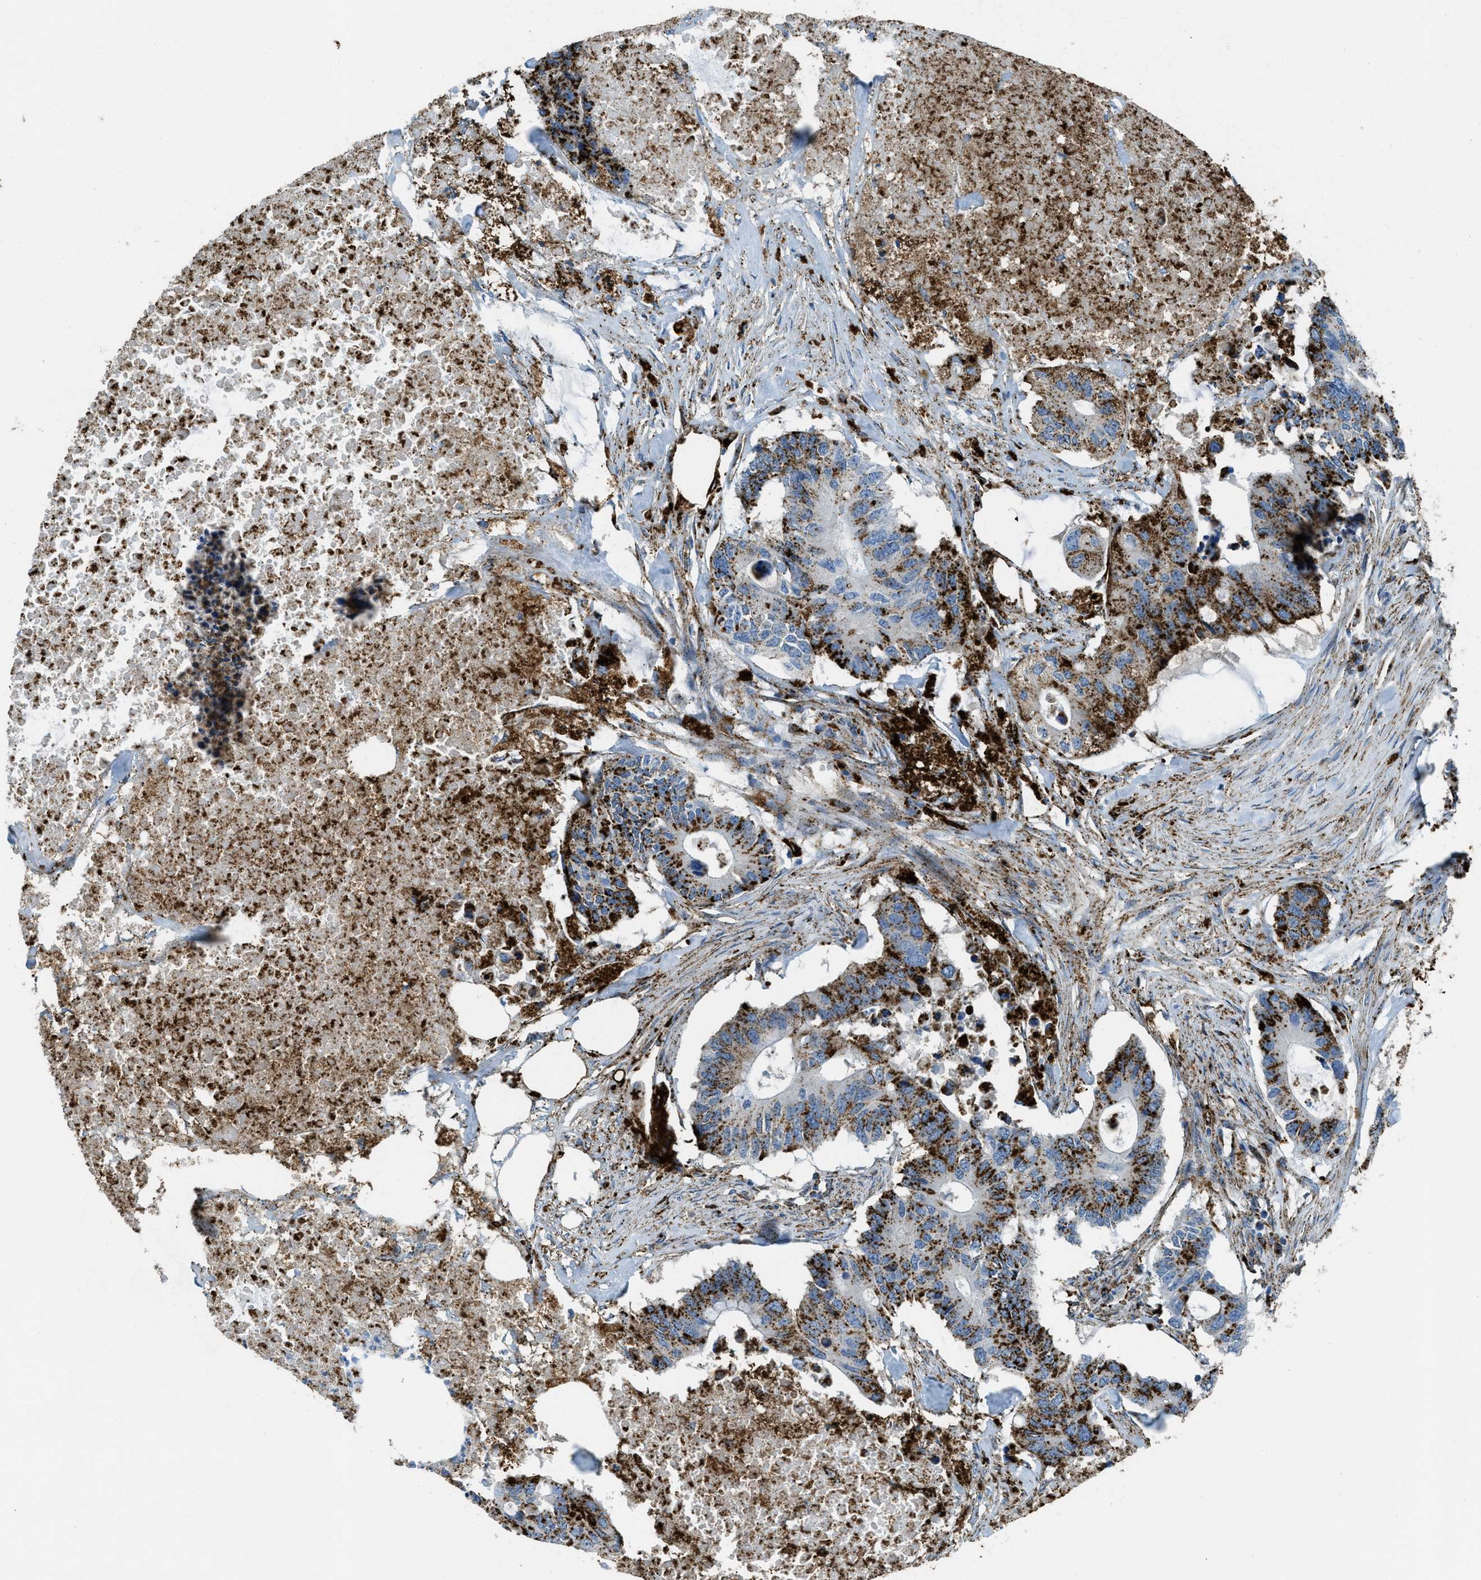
{"staining": {"intensity": "strong", "quantity": ">75%", "location": "cytoplasmic/membranous"}, "tissue": "colorectal cancer", "cell_type": "Tumor cells", "image_type": "cancer", "snomed": [{"axis": "morphology", "description": "Adenocarcinoma, NOS"}, {"axis": "topography", "description": "Colon"}], "caption": "A micrograph showing strong cytoplasmic/membranous staining in approximately >75% of tumor cells in colorectal adenocarcinoma, as visualized by brown immunohistochemical staining.", "gene": "SCARB2", "patient": {"sex": "male", "age": 71}}